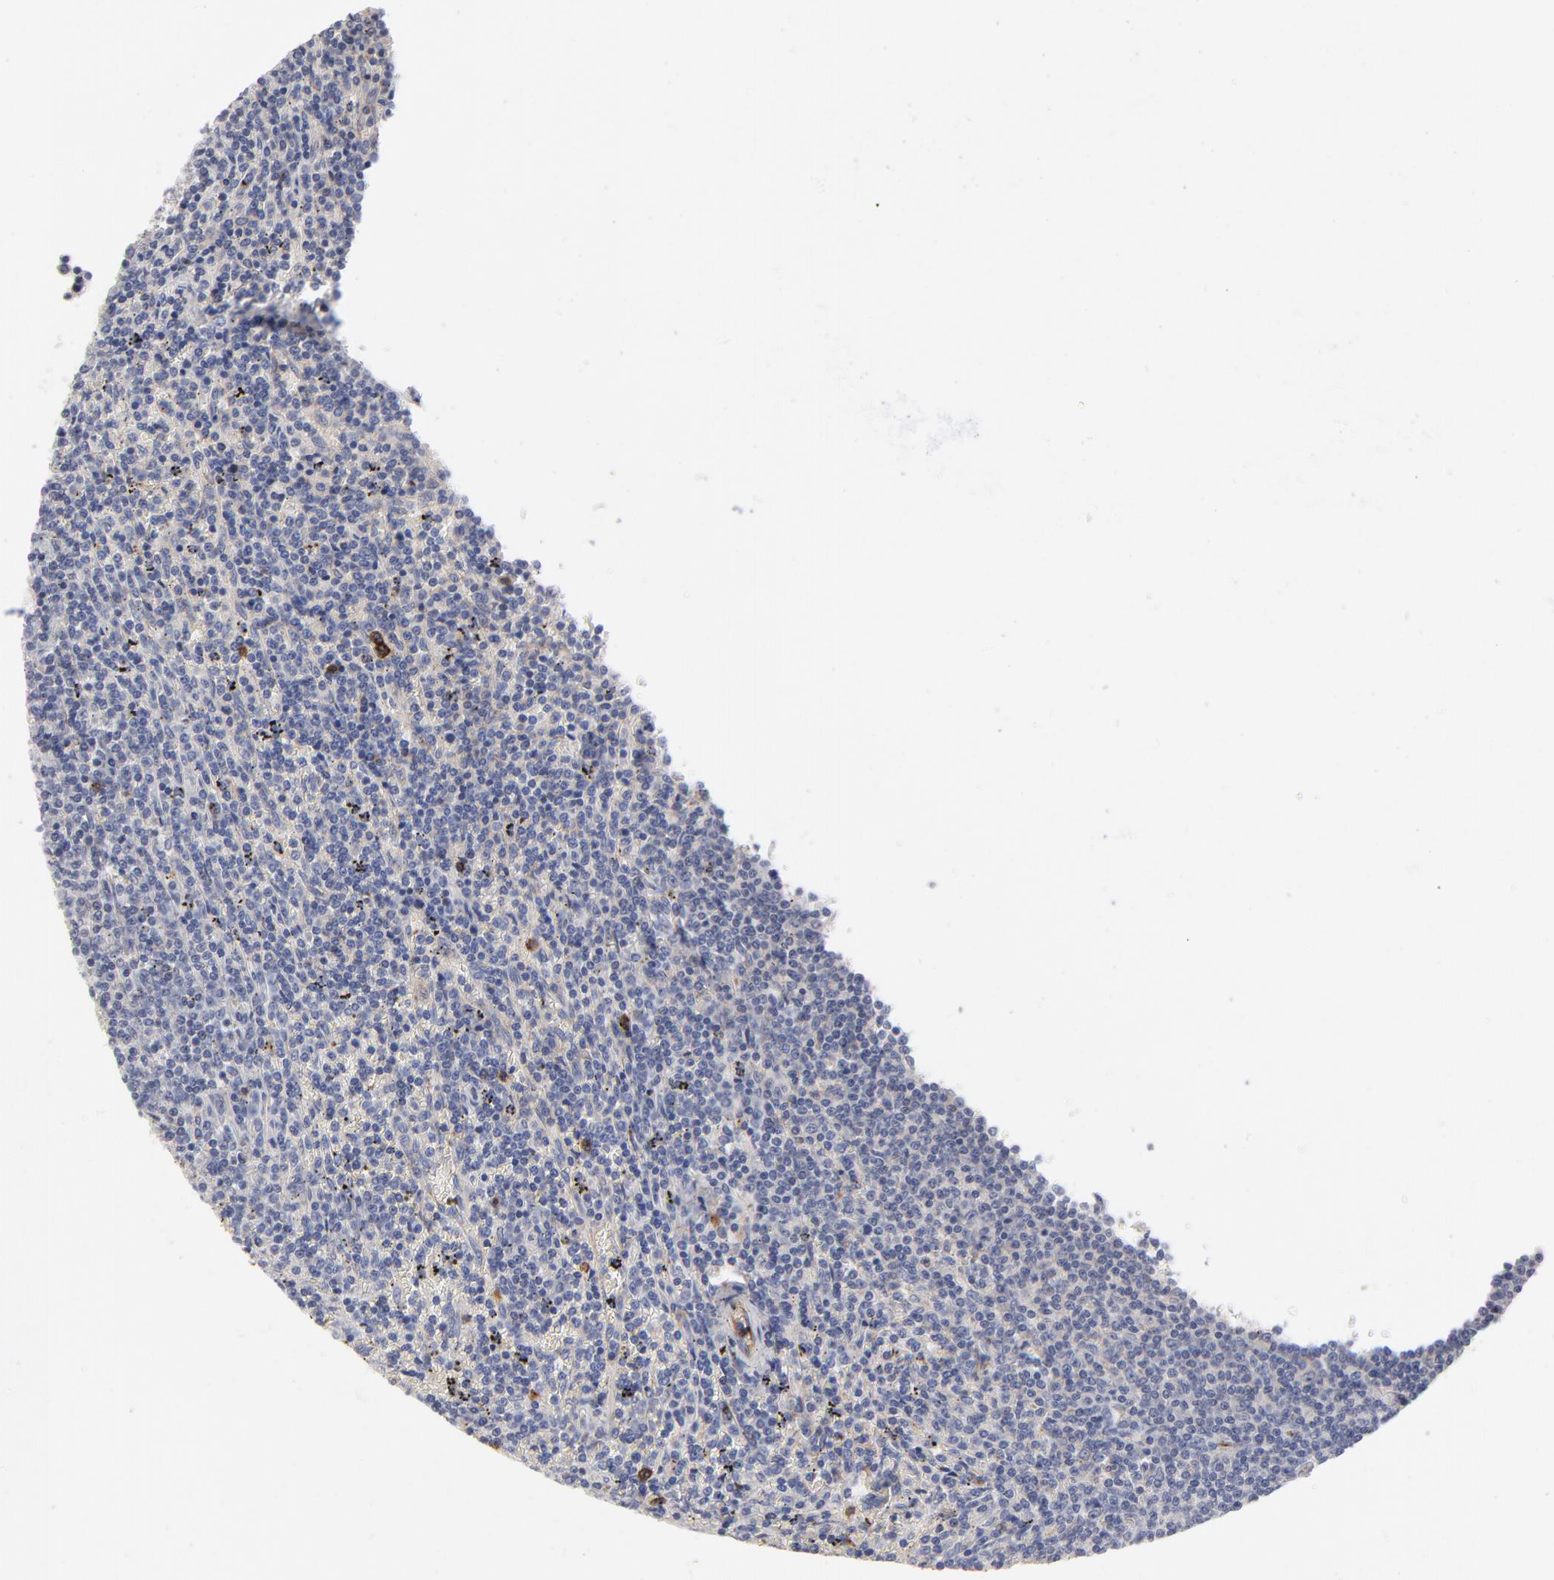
{"staining": {"intensity": "moderate", "quantity": "<25%", "location": "cytoplasmic/membranous"}, "tissue": "lymphoma", "cell_type": "Tumor cells", "image_type": "cancer", "snomed": [{"axis": "morphology", "description": "Malignant lymphoma, non-Hodgkin's type, Low grade"}, {"axis": "topography", "description": "Spleen"}], "caption": "Tumor cells display low levels of moderate cytoplasmic/membranous staining in about <25% of cells in human lymphoma. The protein is stained brown, and the nuclei are stained in blue (DAB IHC with brightfield microscopy, high magnification).", "gene": "CCR3", "patient": {"sex": "female", "age": 50}}